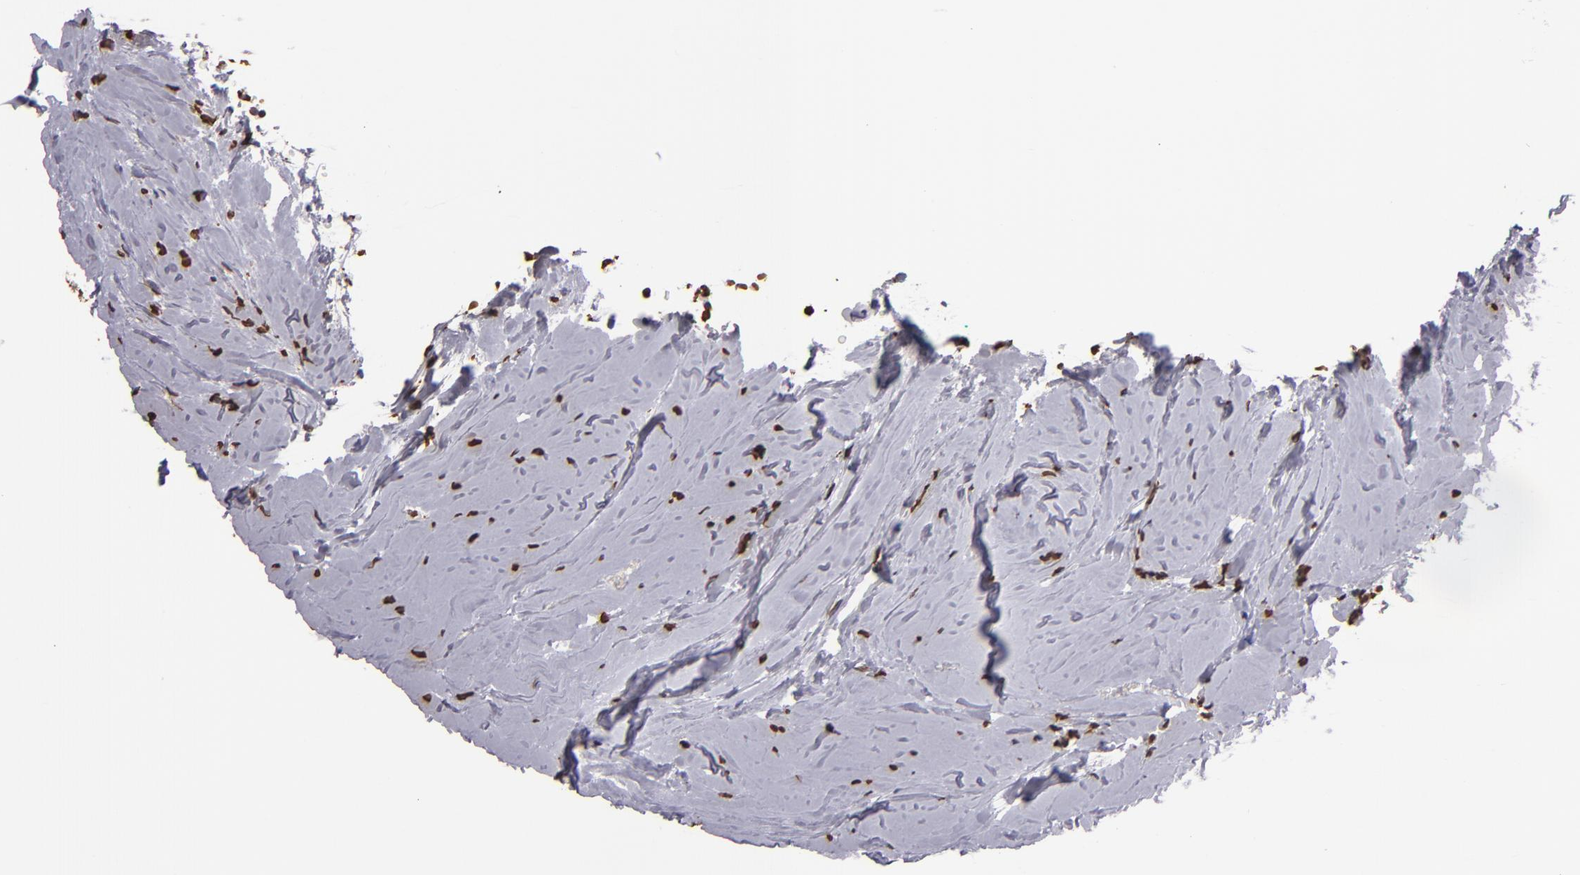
{"staining": {"intensity": "weak", "quantity": ">75%", "location": "nuclear"}, "tissue": "breast cancer", "cell_type": "Tumor cells", "image_type": "cancer", "snomed": [{"axis": "morphology", "description": "Lobular carcinoma"}, {"axis": "topography", "description": "Breast"}], "caption": "High-magnification brightfield microscopy of breast cancer stained with DAB (brown) and counterstained with hematoxylin (blue). tumor cells exhibit weak nuclear positivity is present in approximately>75% of cells. The protein of interest is shown in brown color, while the nuclei are stained blue.", "gene": "LBX1", "patient": {"sex": "female", "age": 64}}